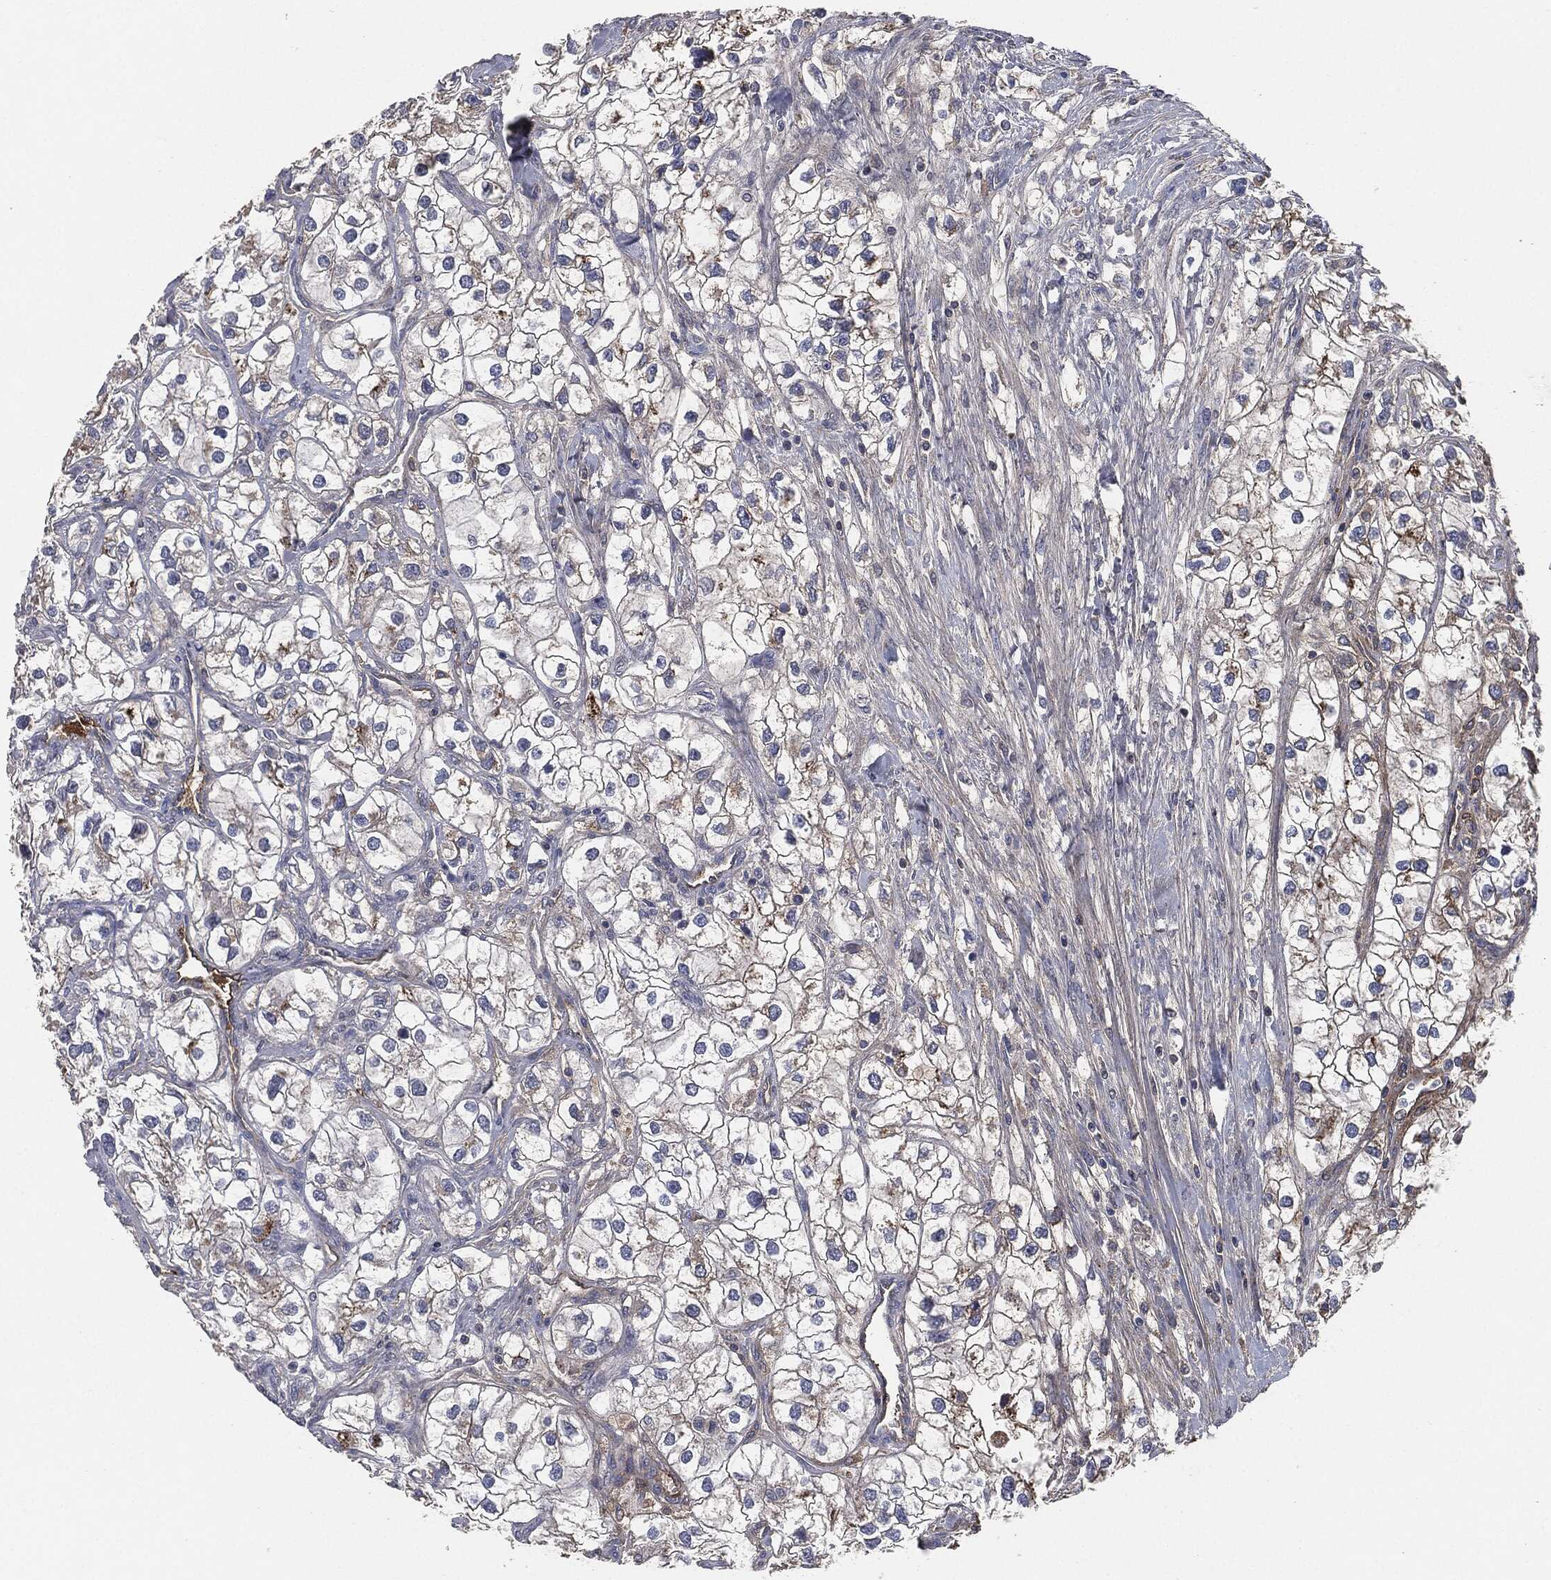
{"staining": {"intensity": "weak", "quantity": "<25%", "location": "cytoplasmic/membranous"}, "tissue": "renal cancer", "cell_type": "Tumor cells", "image_type": "cancer", "snomed": [{"axis": "morphology", "description": "Adenocarcinoma, NOS"}, {"axis": "topography", "description": "Kidney"}], "caption": "There is no significant positivity in tumor cells of renal cancer.", "gene": "APOB", "patient": {"sex": "male", "age": 59}}